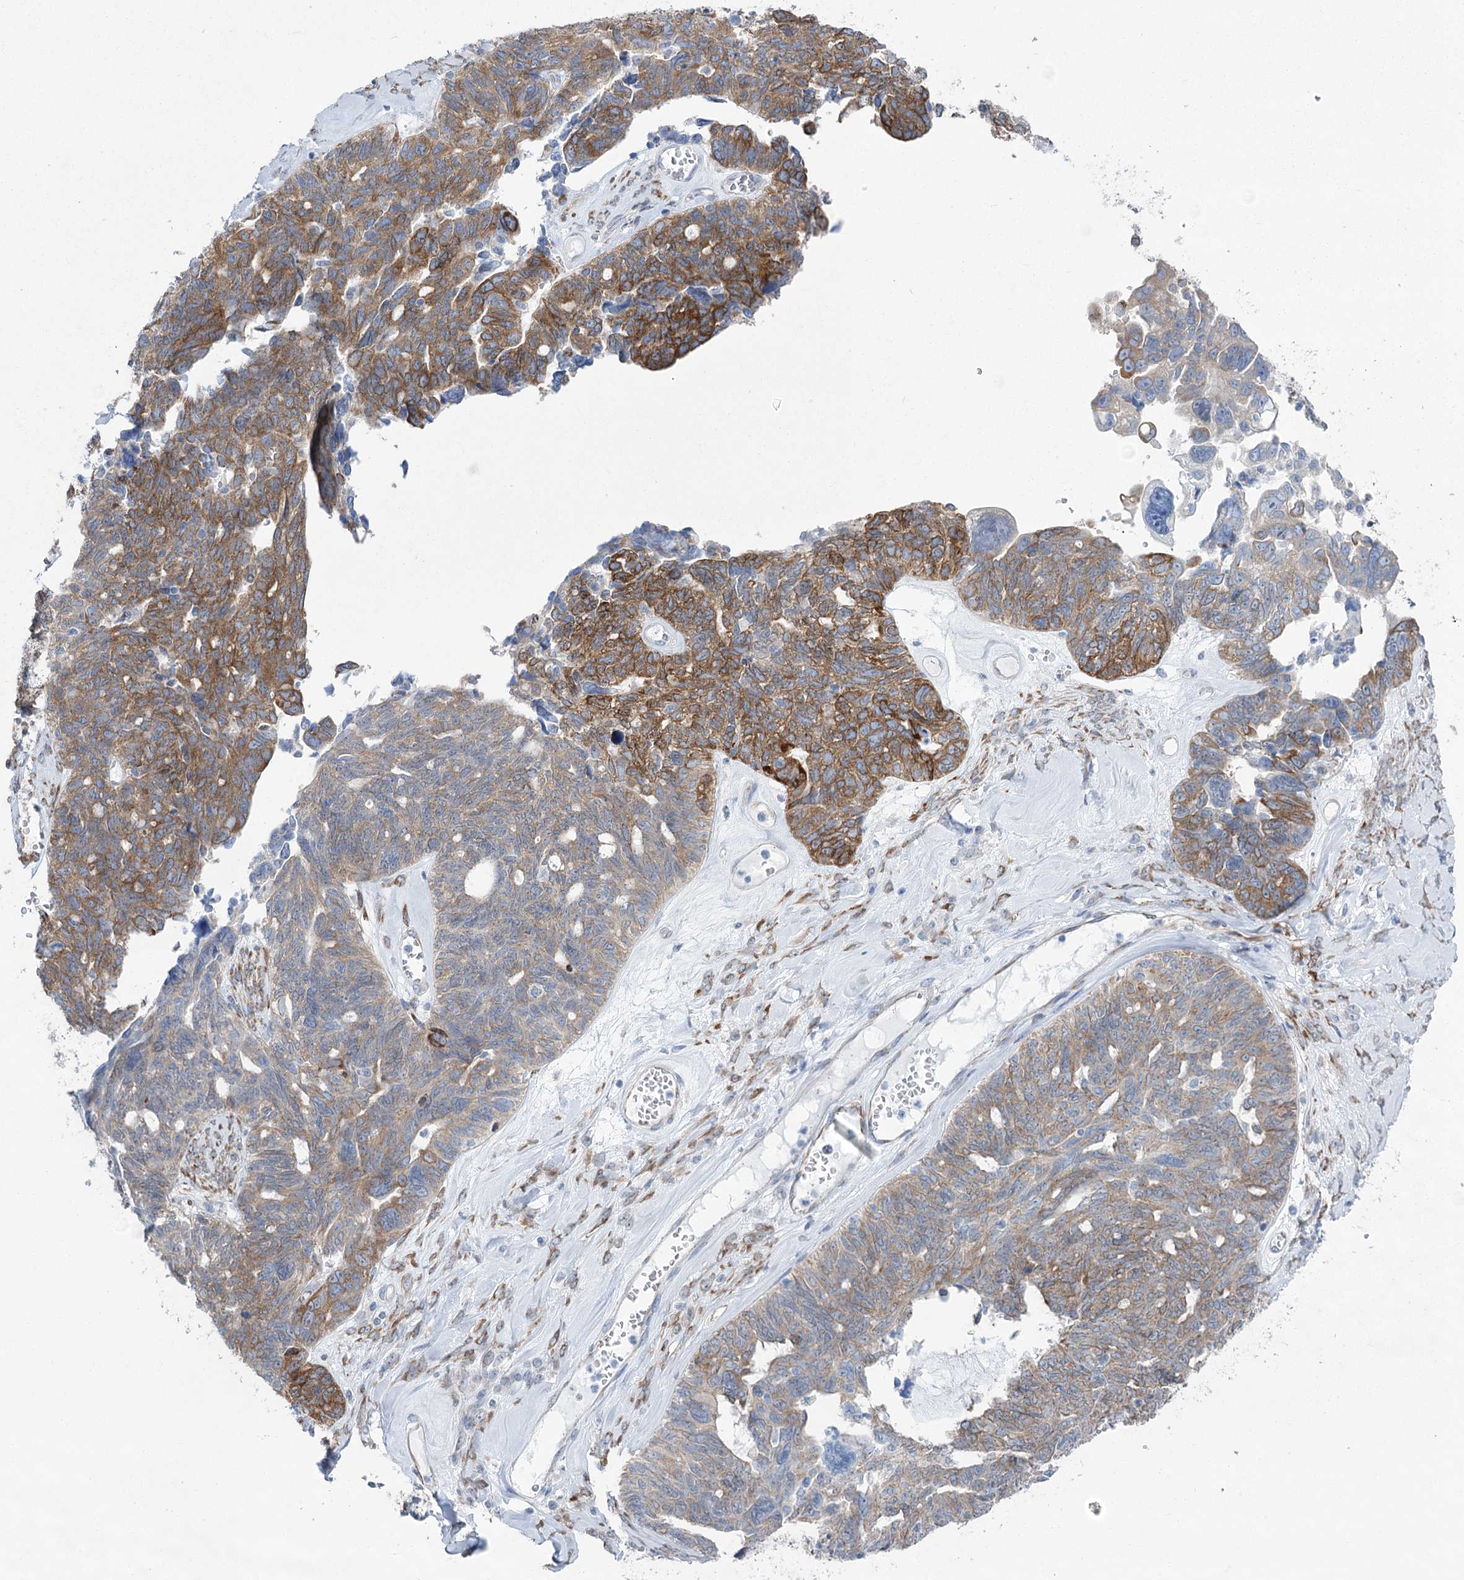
{"staining": {"intensity": "moderate", "quantity": "25%-75%", "location": "cytoplasmic/membranous"}, "tissue": "ovarian cancer", "cell_type": "Tumor cells", "image_type": "cancer", "snomed": [{"axis": "morphology", "description": "Cystadenocarcinoma, serous, NOS"}, {"axis": "topography", "description": "Ovary"}], "caption": "Protein positivity by IHC displays moderate cytoplasmic/membranous positivity in about 25%-75% of tumor cells in ovarian serous cystadenocarcinoma.", "gene": "YTHDC2", "patient": {"sex": "female", "age": 79}}